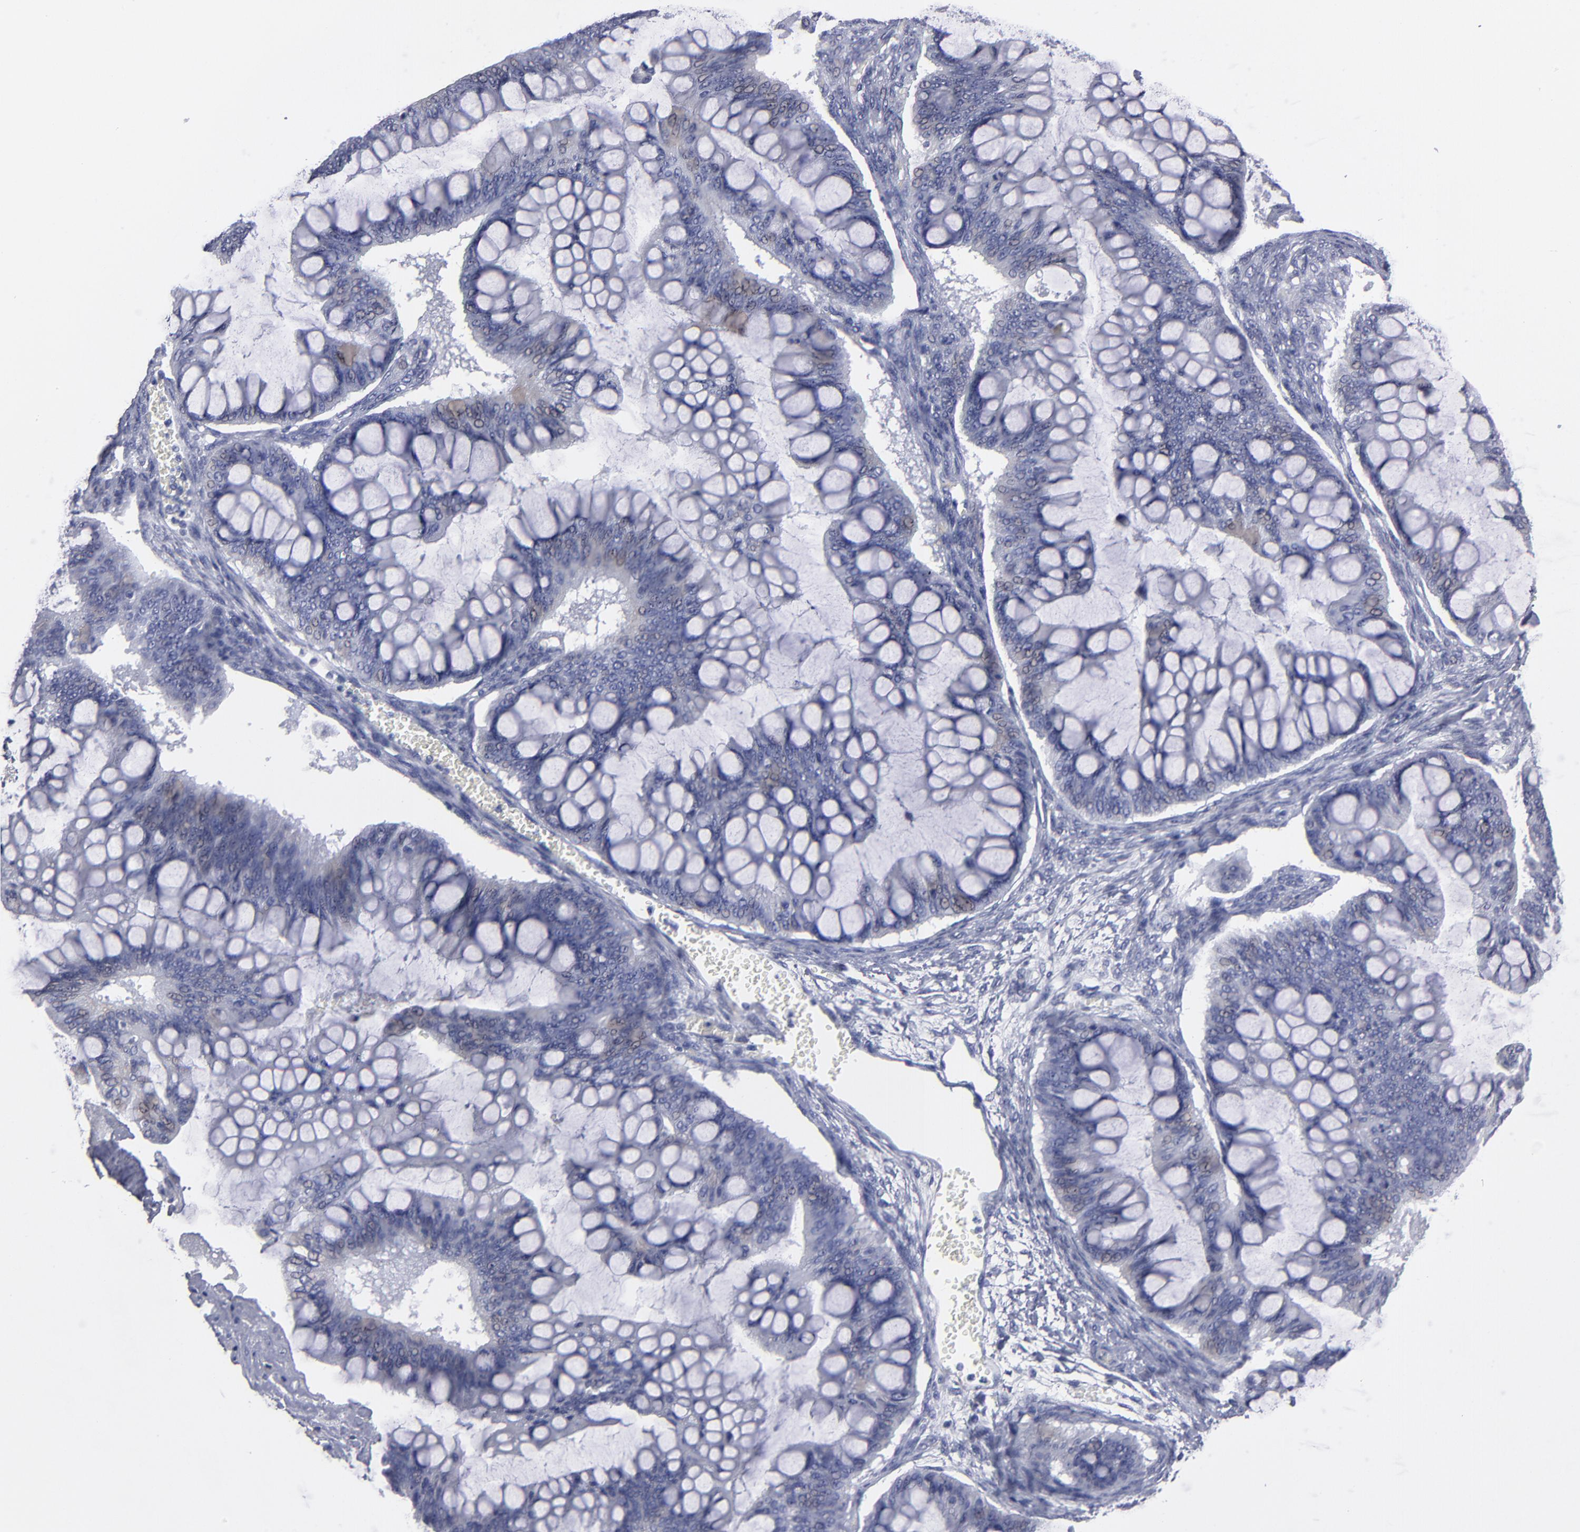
{"staining": {"intensity": "weak", "quantity": "<25%", "location": "cytoplasmic/membranous"}, "tissue": "ovarian cancer", "cell_type": "Tumor cells", "image_type": "cancer", "snomed": [{"axis": "morphology", "description": "Cystadenocarcinoma, mucinous, NOS"}, {"axis": "topography", "description": "Ovary"}], "caption": "Tumor cells show no significant expression in mucinous cystadenocarcinoma (ovarian). (DAB (3,3'-diaminobenzidine) IHC visualized using brightfield microscopy, high magnification).", "gene": "CADM3", "patient": {"sex": "female", "age": 73}}